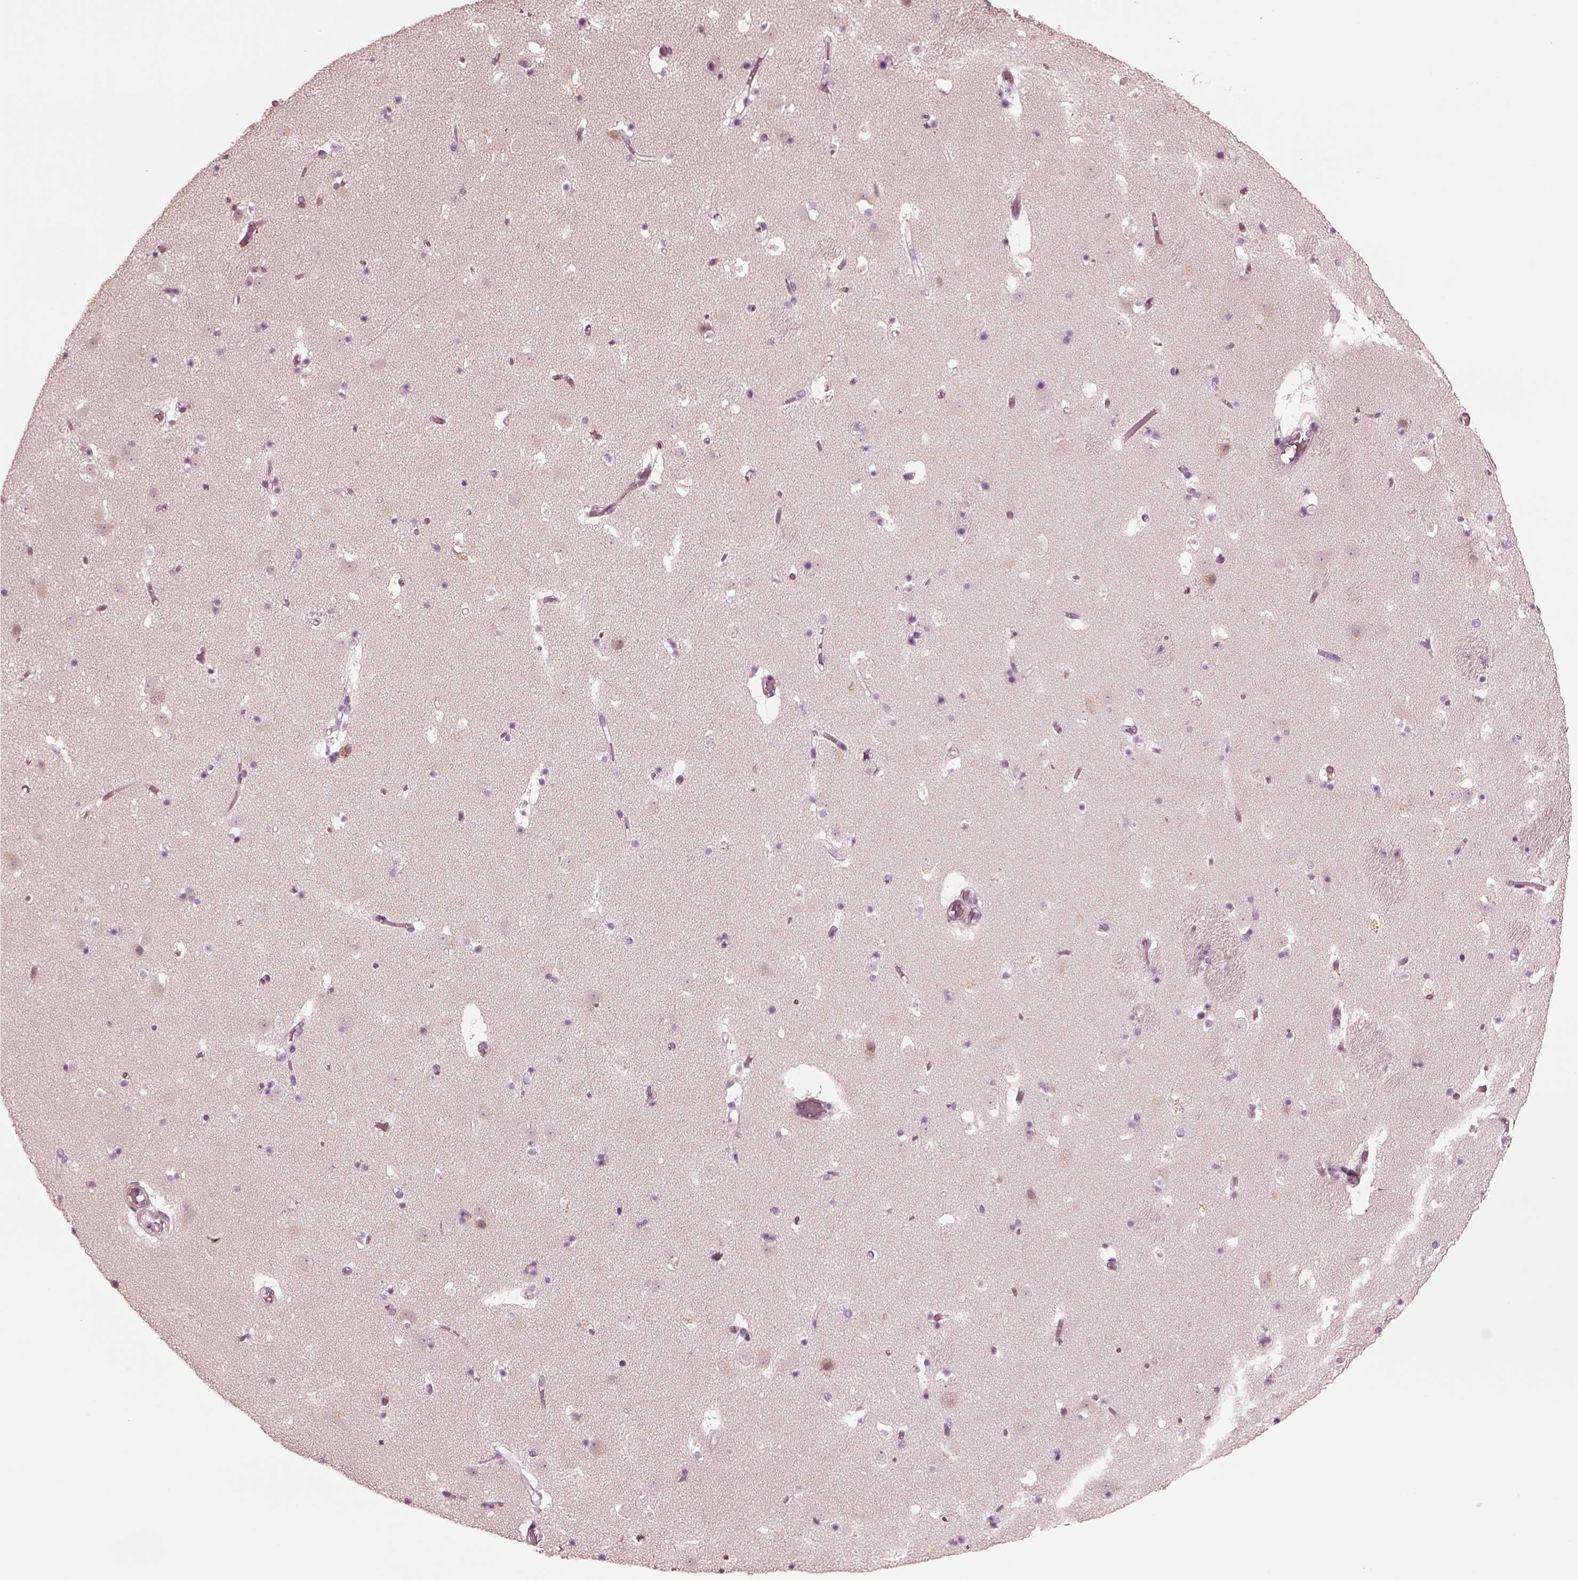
{"staining": {"intensity": "negative", "quantity": "none", "location": "none"}, "tissue": "caudate", "cell_type": "Glial cells", "image_type": "normal", "snomed": [{"axis": "morphology", "description": "Normal tissue, NOS"}, {"axis": "topography", "description": "Lateral ventricle wall"}], "caption": "High magnification brightfield microscopy of benign caudate stained with DAB (brown) and counterstained with hematoxylin (blue): glial cells show no significant staining.", "gene": "CCDC170", "patient": {"sex": "female", "age": 42}}